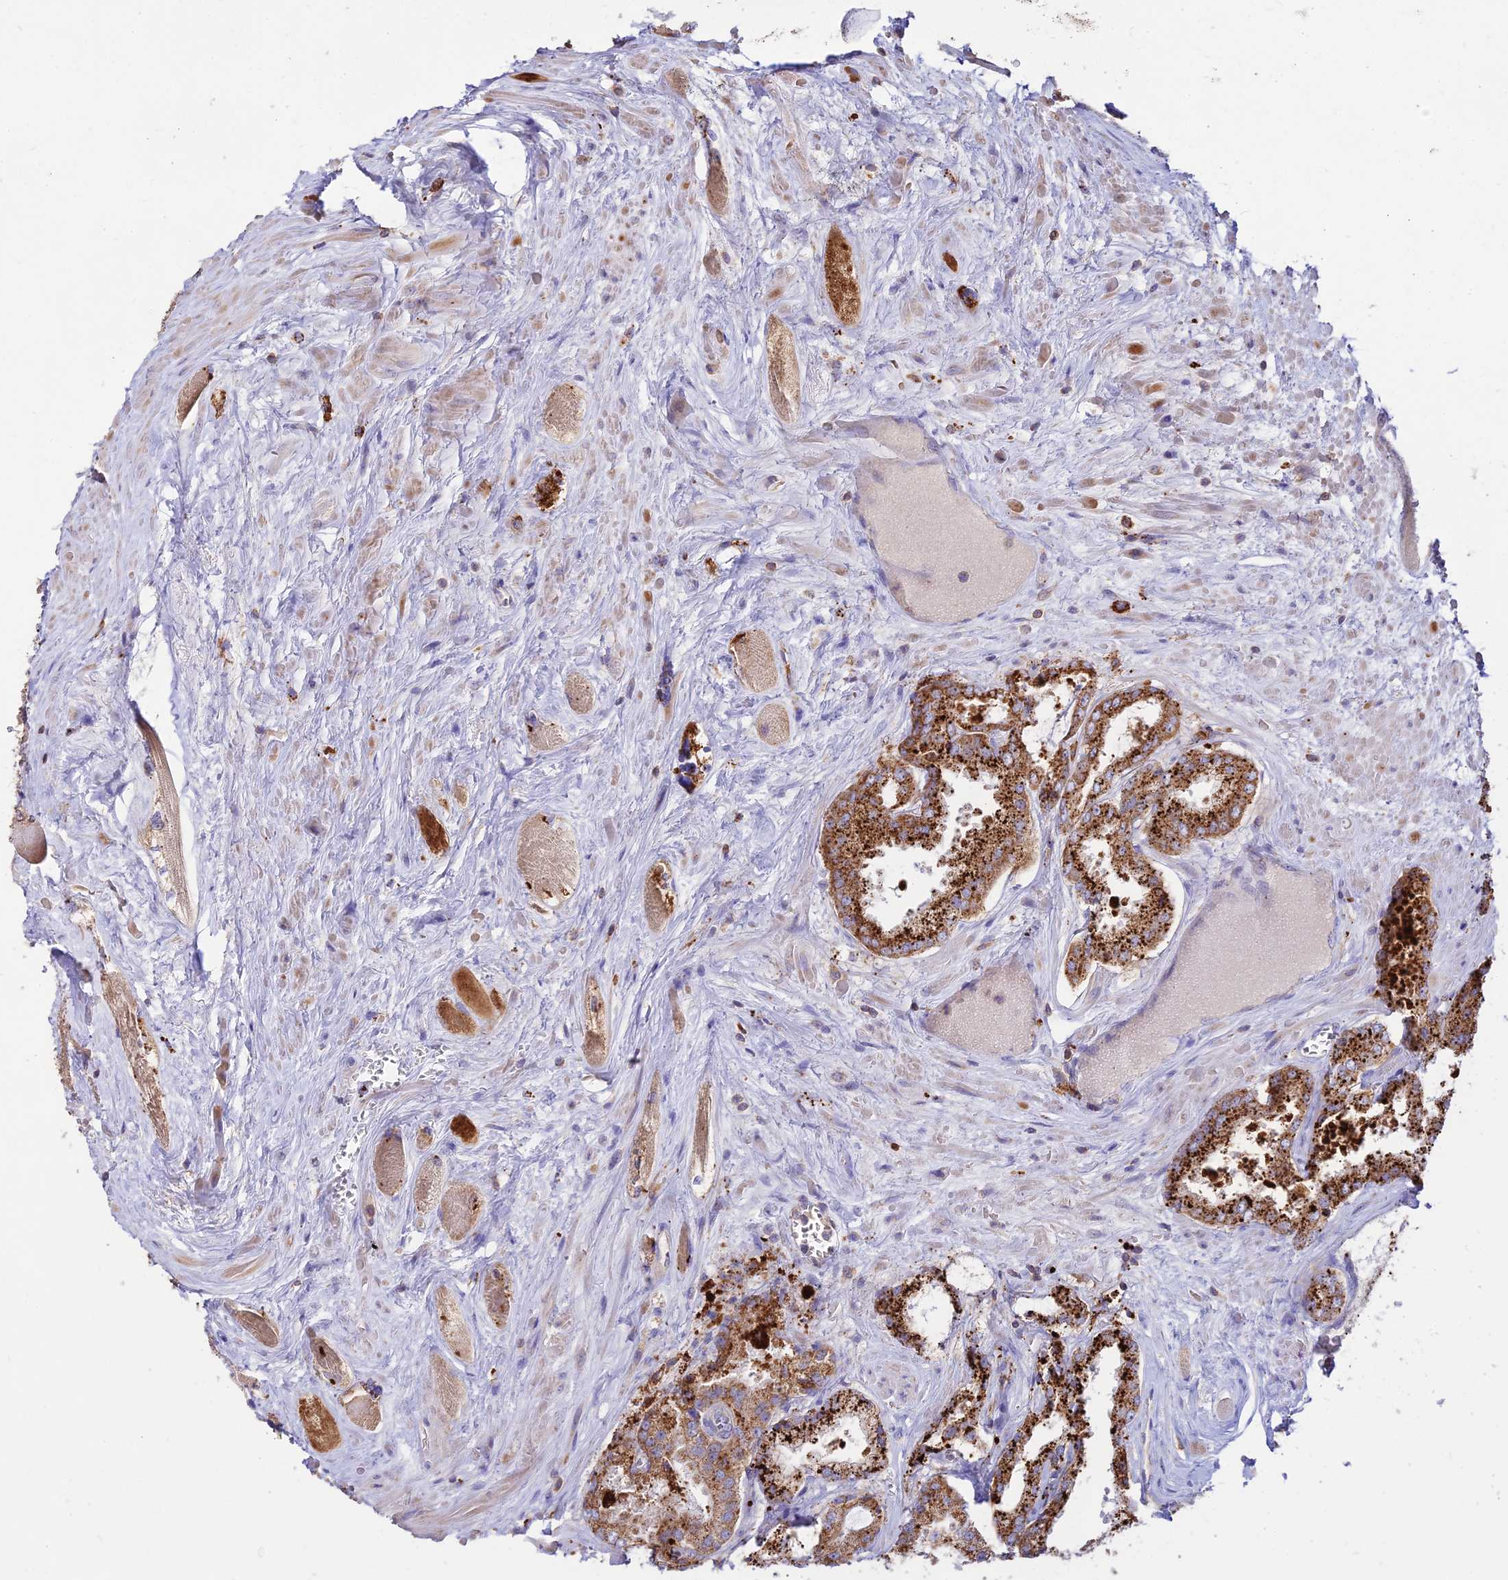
{"staining": {"intensity": "strong", "quantity": ">75%", "location": "cytoplasmic/membranous"}, "tissue": "prostate cancer", "cell_type": "Tumor cells", "image_type": "cancer", "snomed": [{"axis": "morphology", "description": "Adenocarcinoma, Low grade"}, {"axis": "topography", "description": "Prostate"}], "caption": "Protein staining by immunohistochemistry demonstrates strong cytoplasmic/membranous expression in approximately >75% of tumor cells in prostate low-grade adenocarcinoma. The staining was performed using DAB to visualize the protein expression in brown, while the nuclei were stained in blue with hematoxylin (Magnification: 20x).", "gene": "PNLIPRP3", "patient": {"sex": "male", "age": 68}}